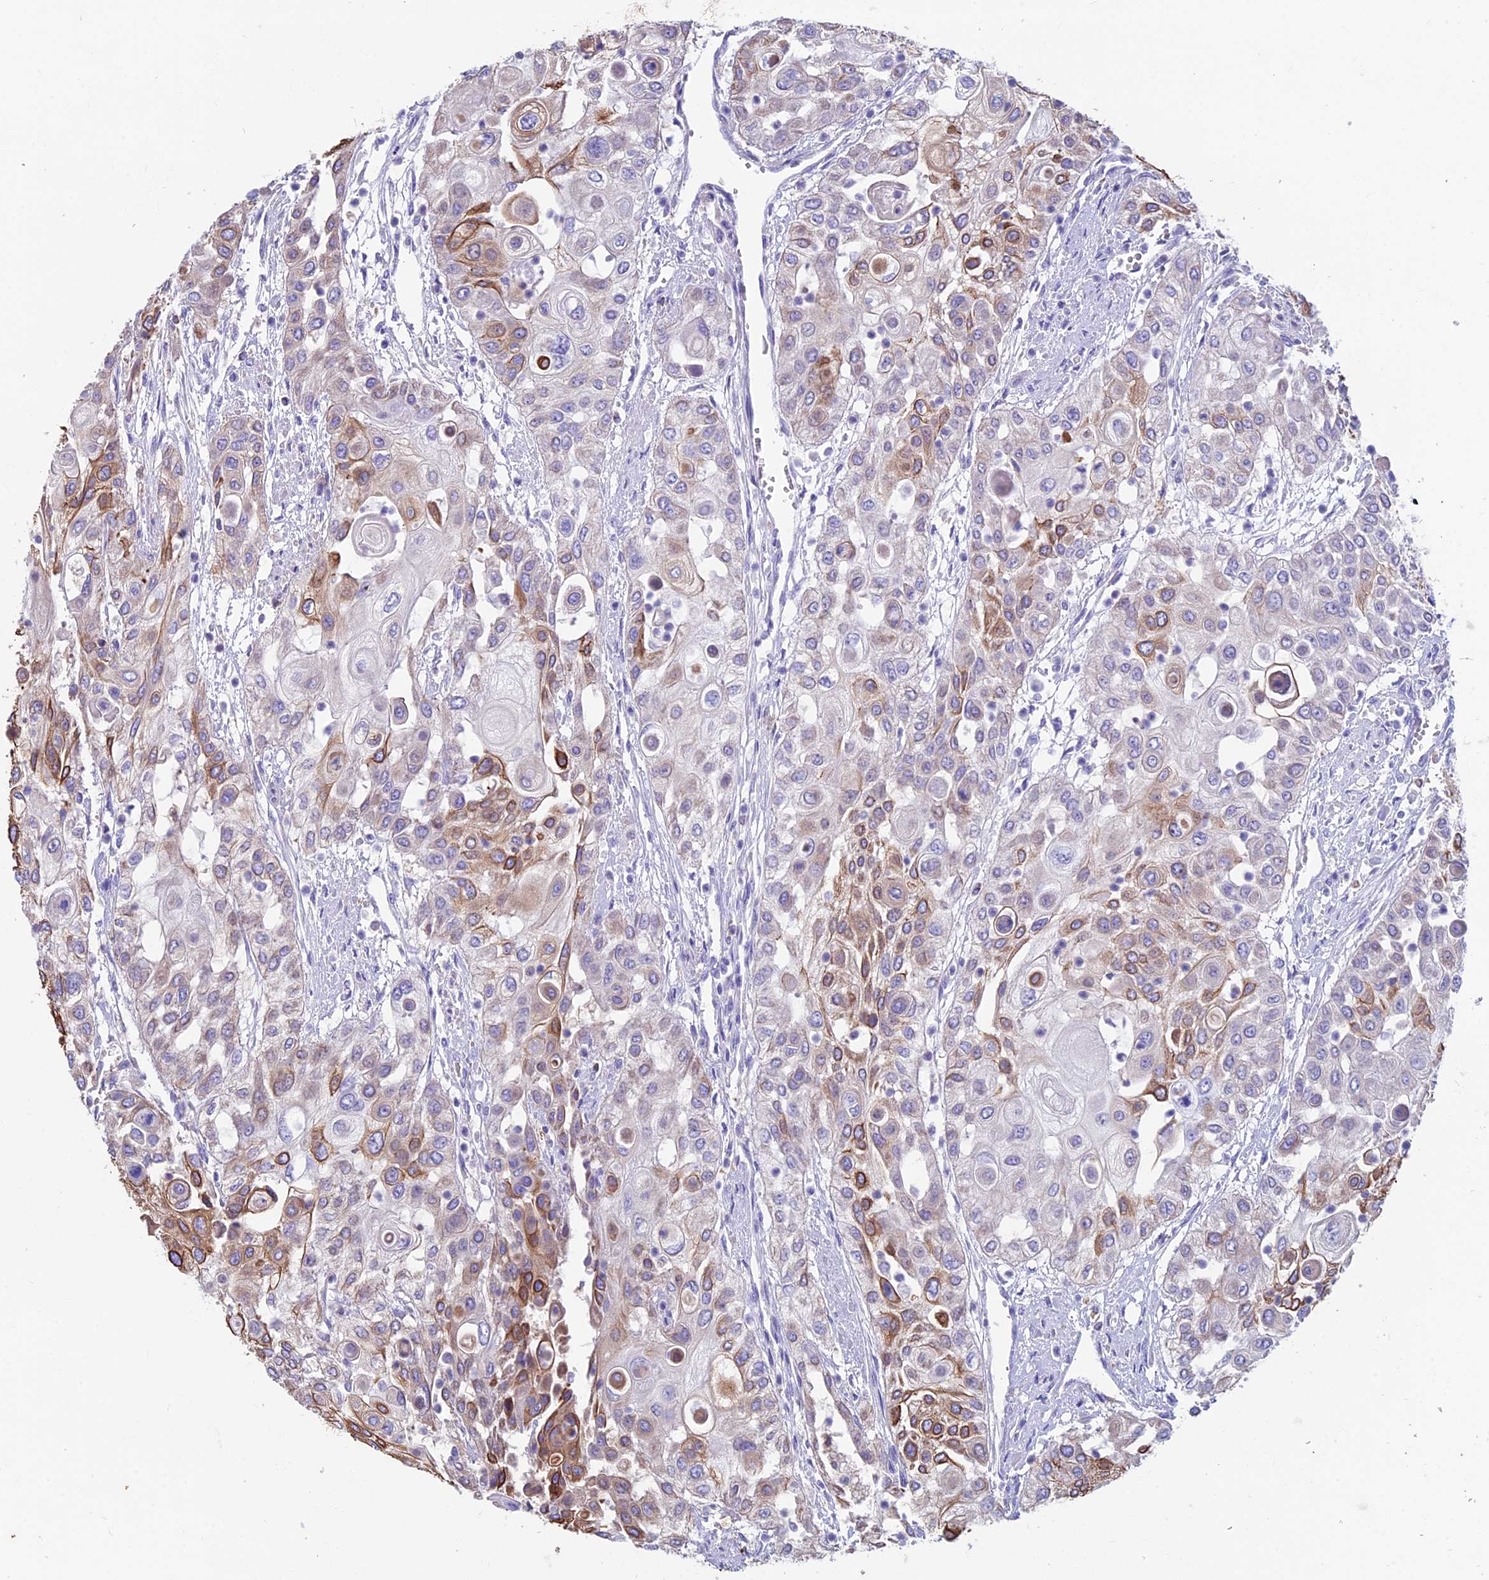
{"staining": {"intensity": "moderate", "quantity": "<25%", "location": "cytoplasmic/membranous"}, "tissue": "urothelial cancer", "cell_type": "Tumor cells", "image_type": "cancer", "snomed": [{"axis": "morphology", "description": "Urothelial carcinoma, High grade"}, {"axis": "topography", "description": "Urinary bladder"}], "caption": "Urothelial cancer stained with immunohistochemistry shows moderate cytoplasmic/membranous staining in about <25% of tumor cells. (Stains: DAB (3,3'-diaminobenzidine) in brown, nuclei in blue, Microscopy: brightfield microscopy at high magnification).", "gene": "CDAN1", "patient": {"sex": "female", "age": 79}}